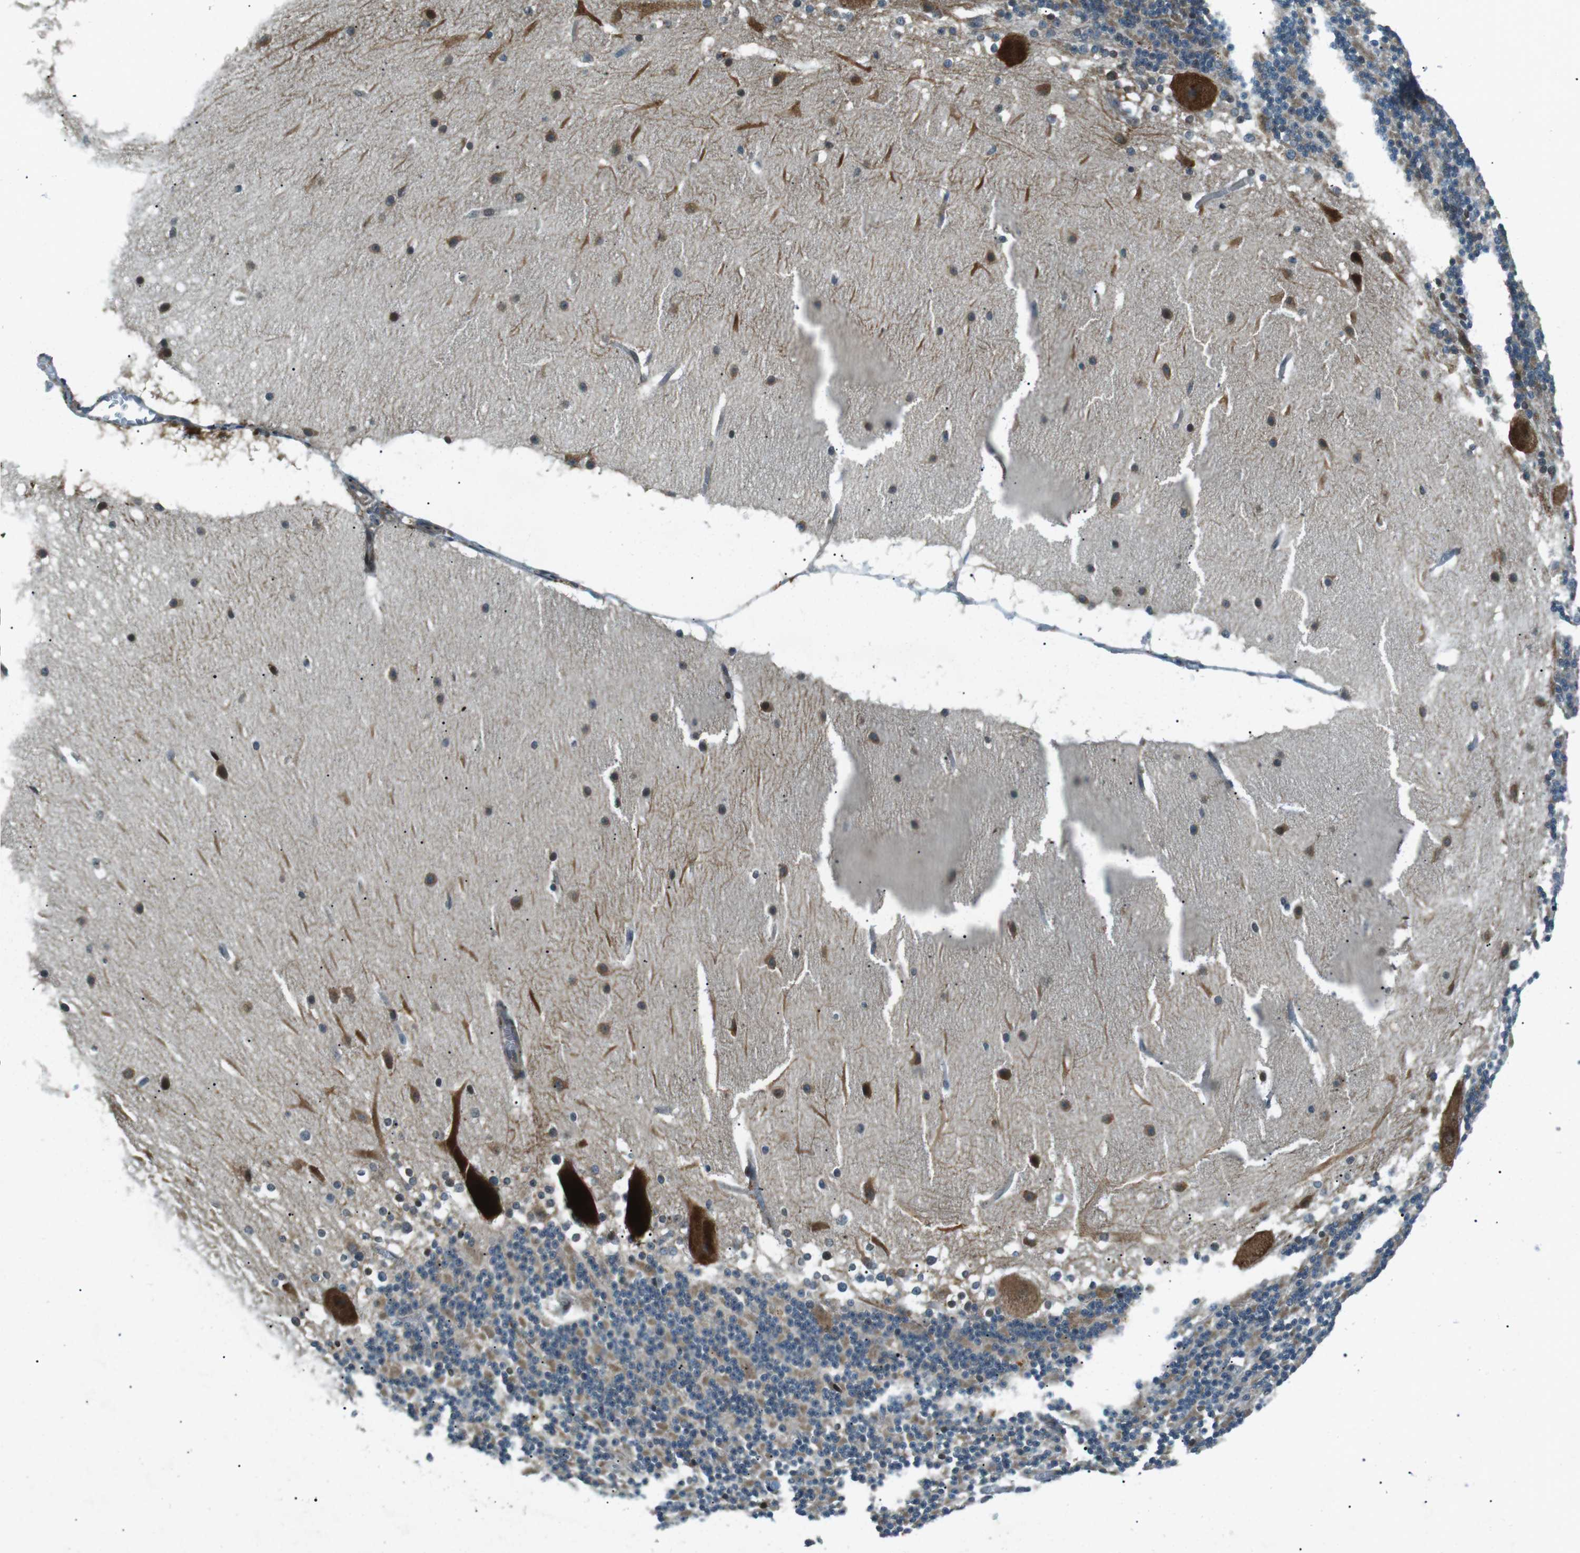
{"staining": {"intensity": "moderate", "quantity": "25%-75%", "location": "cytoplasmic/membranous"}, "tissue": "cerebellum", "cell_type": "Cells in granular layer", "image_type": "normal", "snomed": [{"axis": "morphology", "description": "Normal tissue, NOS"}, {"axis": "topography", "description": "Cerebellum"}], "caption": "Immunohistochemical staining of benign human cerebellum exhibits medium levels of moderate cytoplasmic/membranous staining in approximately 25%-75% of cells in granular layer. Using DAB (3,3'-diaminobenzidine) (brown) and hematoxylin (blue) stains, captured at high magnification using brightfield microscopy.", "gene": "TMEM74", "patient": {"sex": "female", "age": 19}}